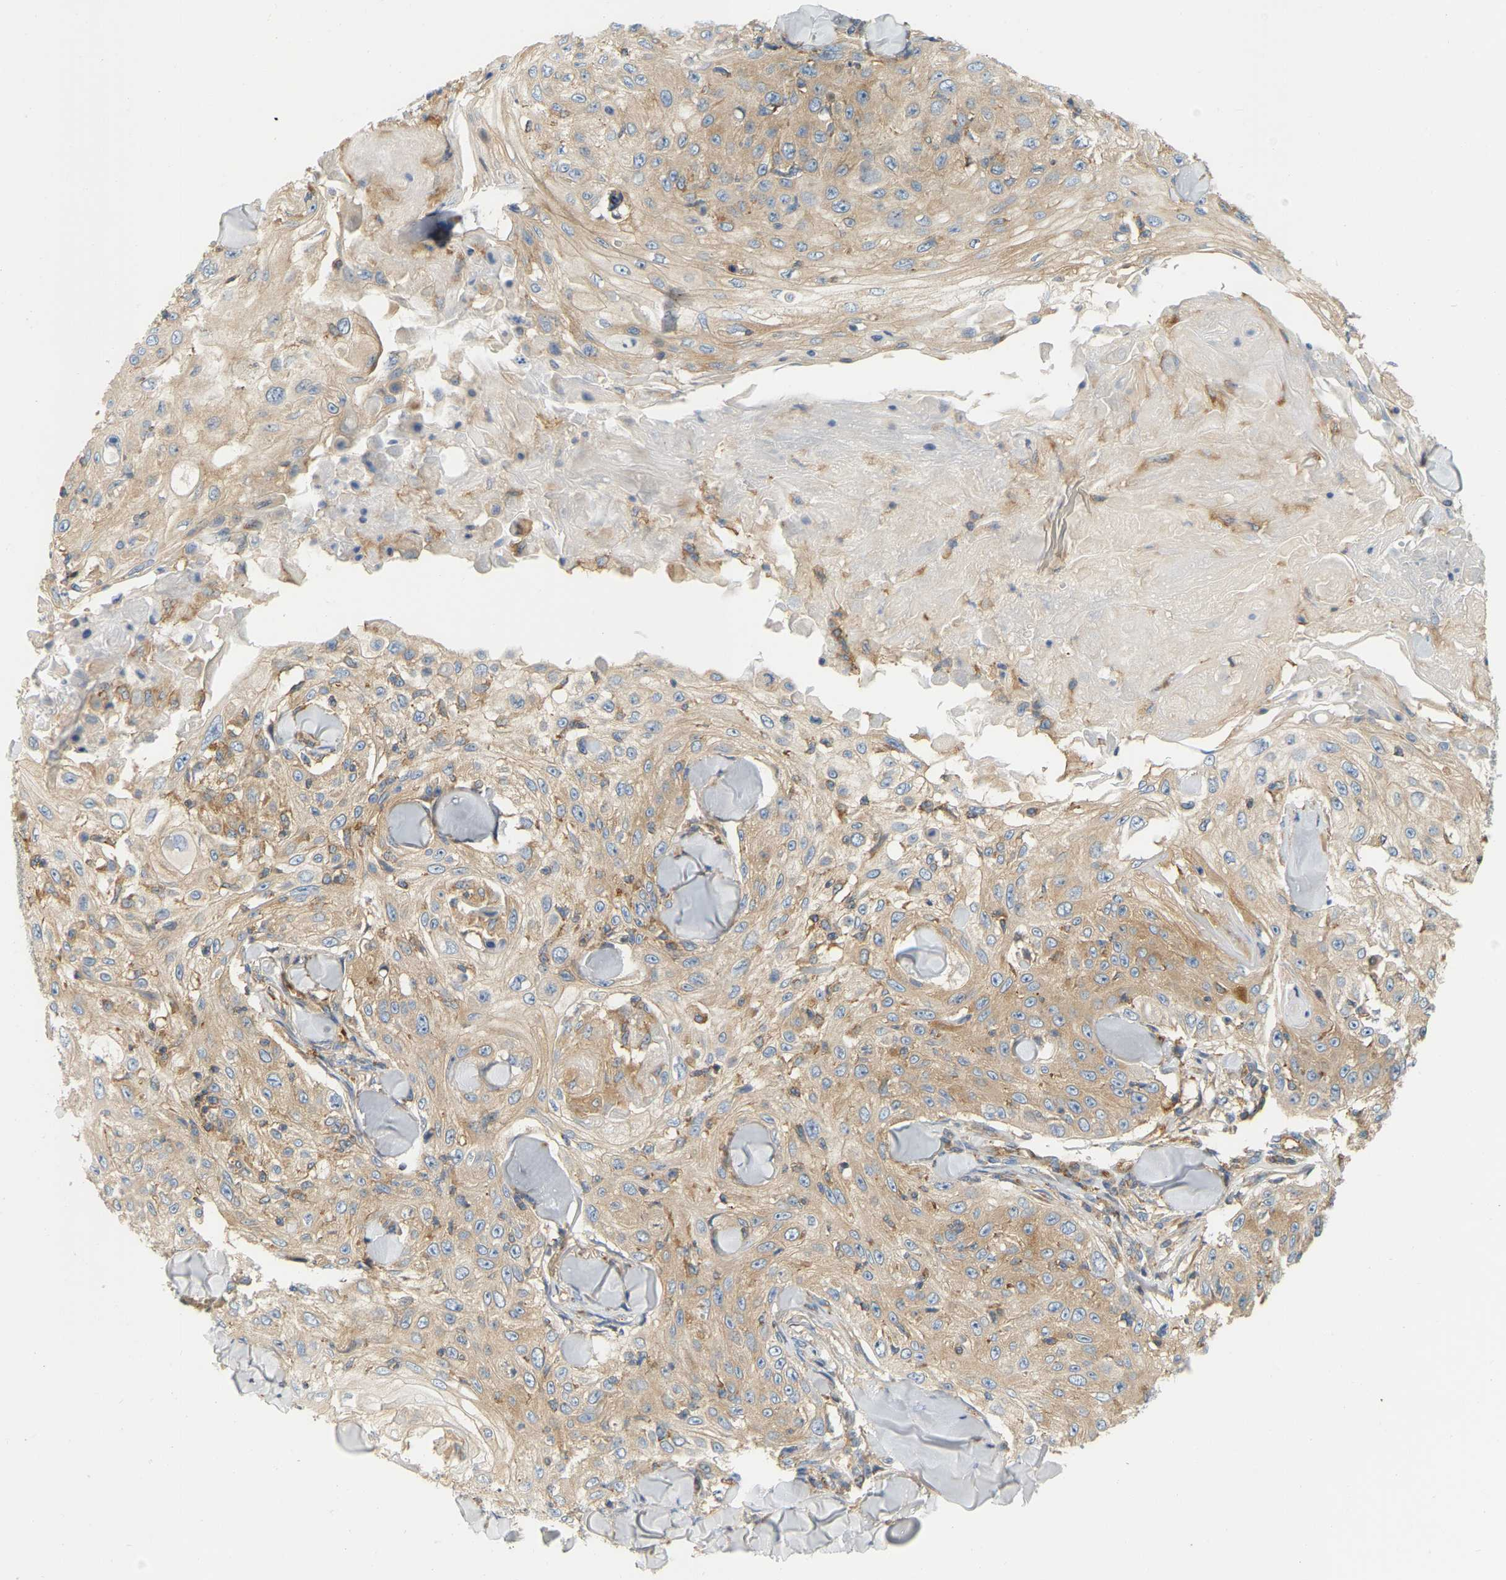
{"staining": {"intensity": "weak", "quantity": "25%-75%", "location": "cytoplasmic/membranous"}, "tissue": "skin cancer", "cell_type": "Tumor cells", "image_type": "cancer", "snomed": [{"axis": "morphology", "description": "Squamous cell carcinoma, NOS"}, {"axis": "topography", "description": "Skin"}], "caption": "IHC photomicrograph of squamous cell carcinoma (skin) stained for a protein (brown), which displays low levels of weak cytoplasmic/membranous positivity in approximately 25%-75% of tumor cells.", "gene": "AKAP13", "patient": {"sex": "male", "age": 86}}